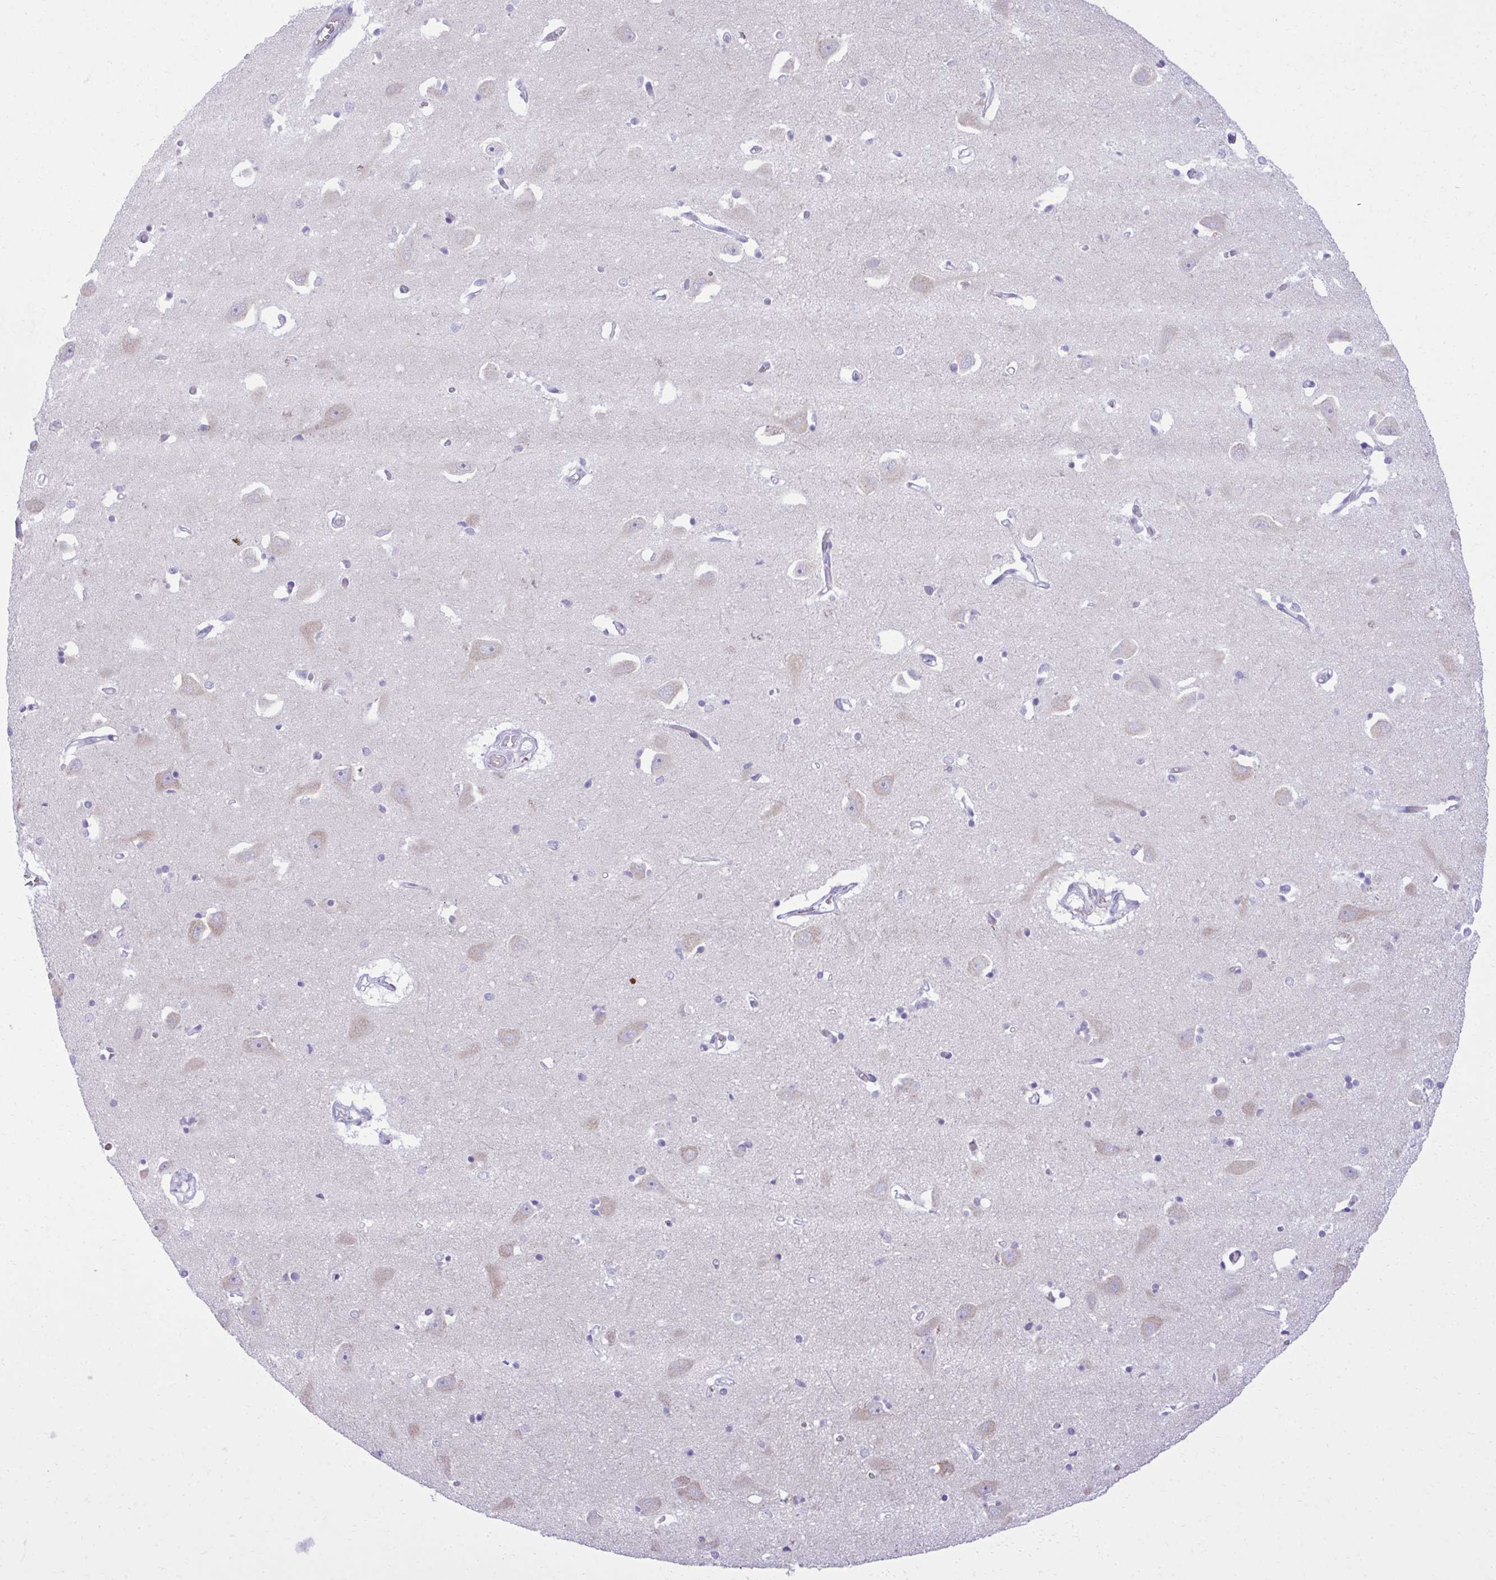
{"staining": {"intensity": "negative", "quantity": "none", "location": "none"}, "tissue": "caudate", "cell_type": "Glial cells", "image_type": "normal", "snomed": [{"axis": "morphology", "description": "Normal tissue, NOS"}, {"axis": "topography", "description": "Lateral ventricle wall"}, {"axis": "topography", "description": "Hippocampus"}], "caption": "A high-resolution micrograph shows IHC staining of normal caudate, which exhibits no significant positivity in glial cells.", "gene": "PITPNM3", "patient": {"sex": "female", "age": 63}}